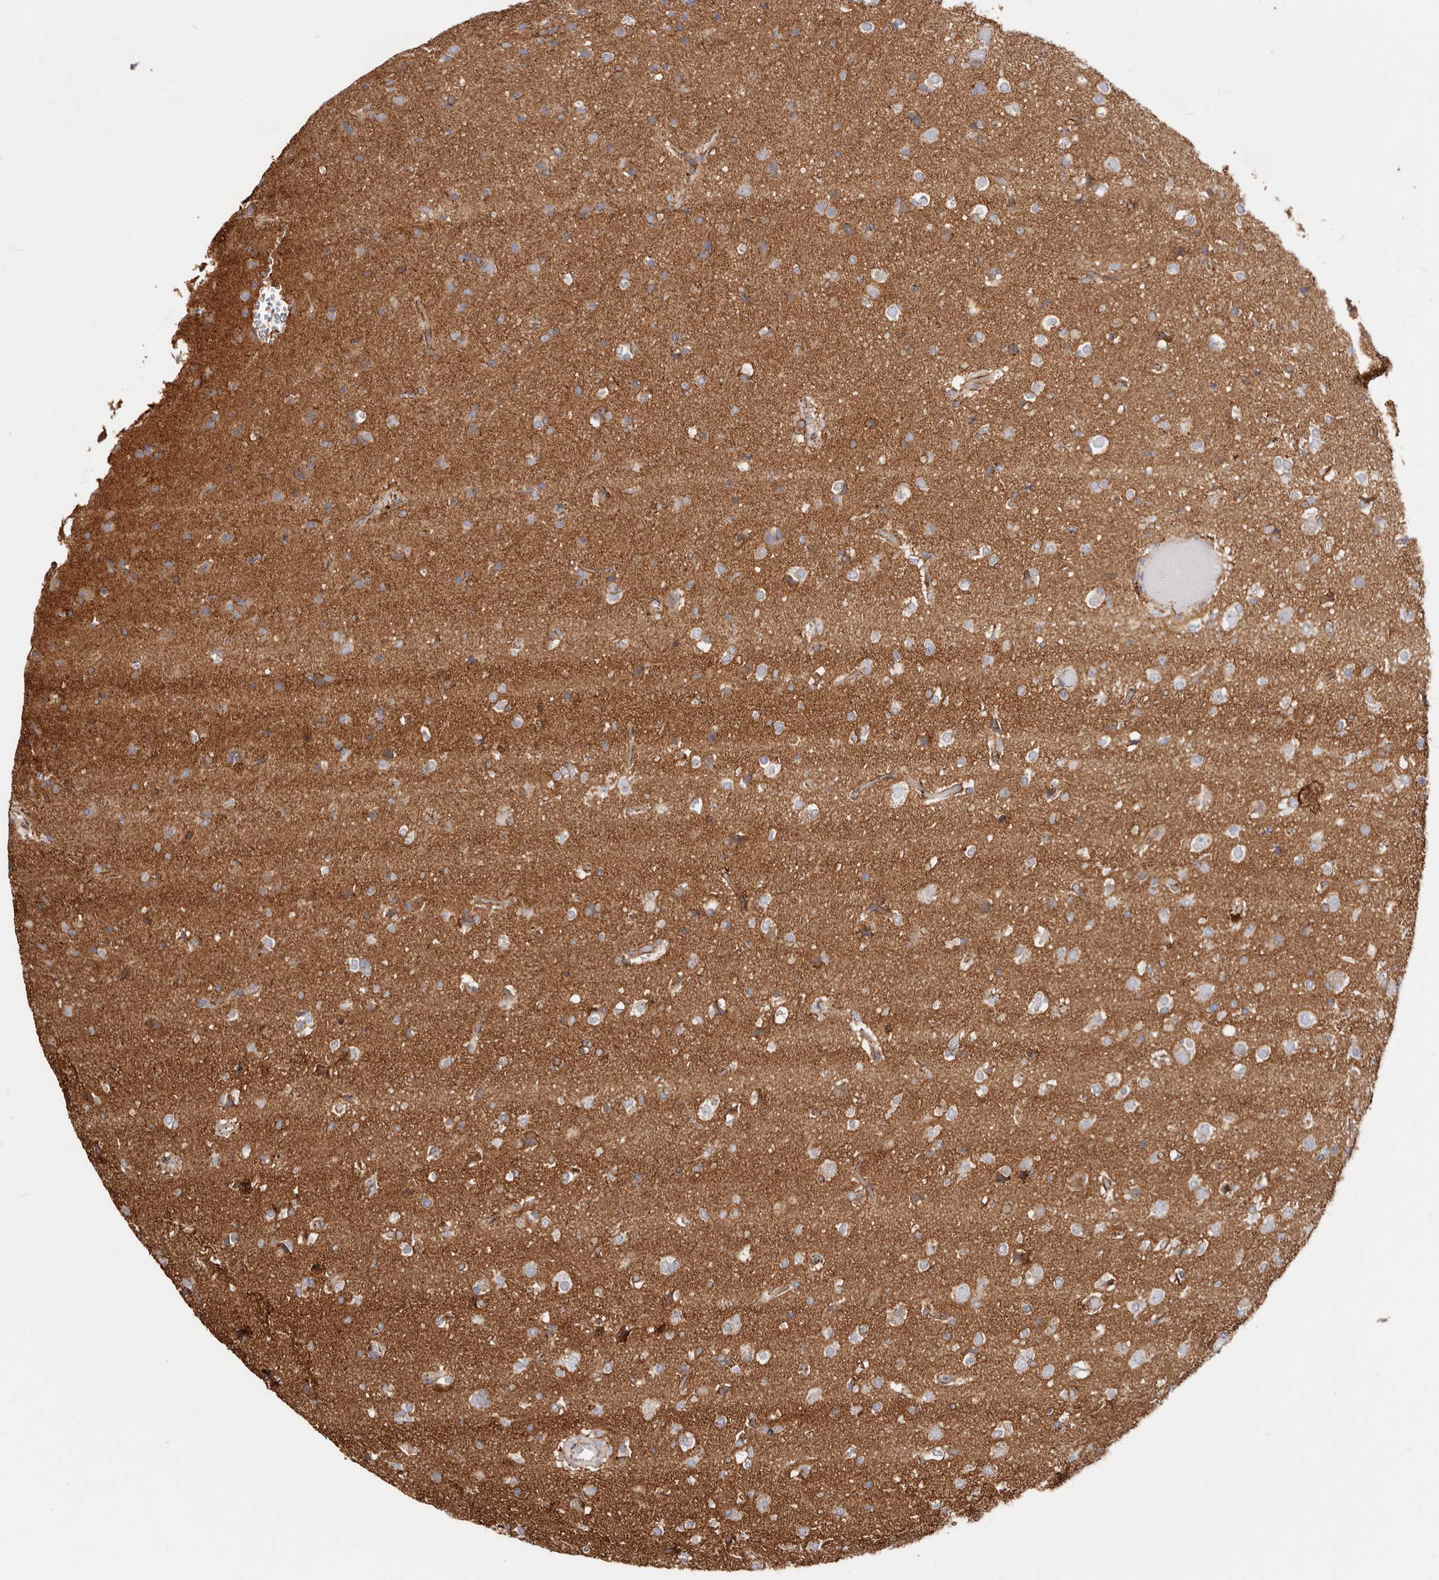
{"staining": {"intensity": "moderate", "quantity": "25%-75%", "location": "cytoplasmic/membranous"}, "tissue": "glioma", "cell_type": "Tumor cells", "image_type": "cancer", "snomed": [{"axis": "morphology", "description": "Glioma, malignant, Low grade"}, {"axis": "topography", "description": "Brain"}], "caption": "High-magnification brightfield microscopy of glioma stained with DAB (3,3'-diaminobenzidine) (brown) and counterstained with hematoxylin (blue). tumor cells exhibit moderate cytoplasmic/membranous positivity is present in about25%-75% of cells. The staining was performed using DAB (3,3'-diaminobenzidine), with brown indicating positive protein expression. Nuclei are stained blue with hematoxylin.", "gene": "CTNNB1", "patient": {"sex": "male", "age": 65}}